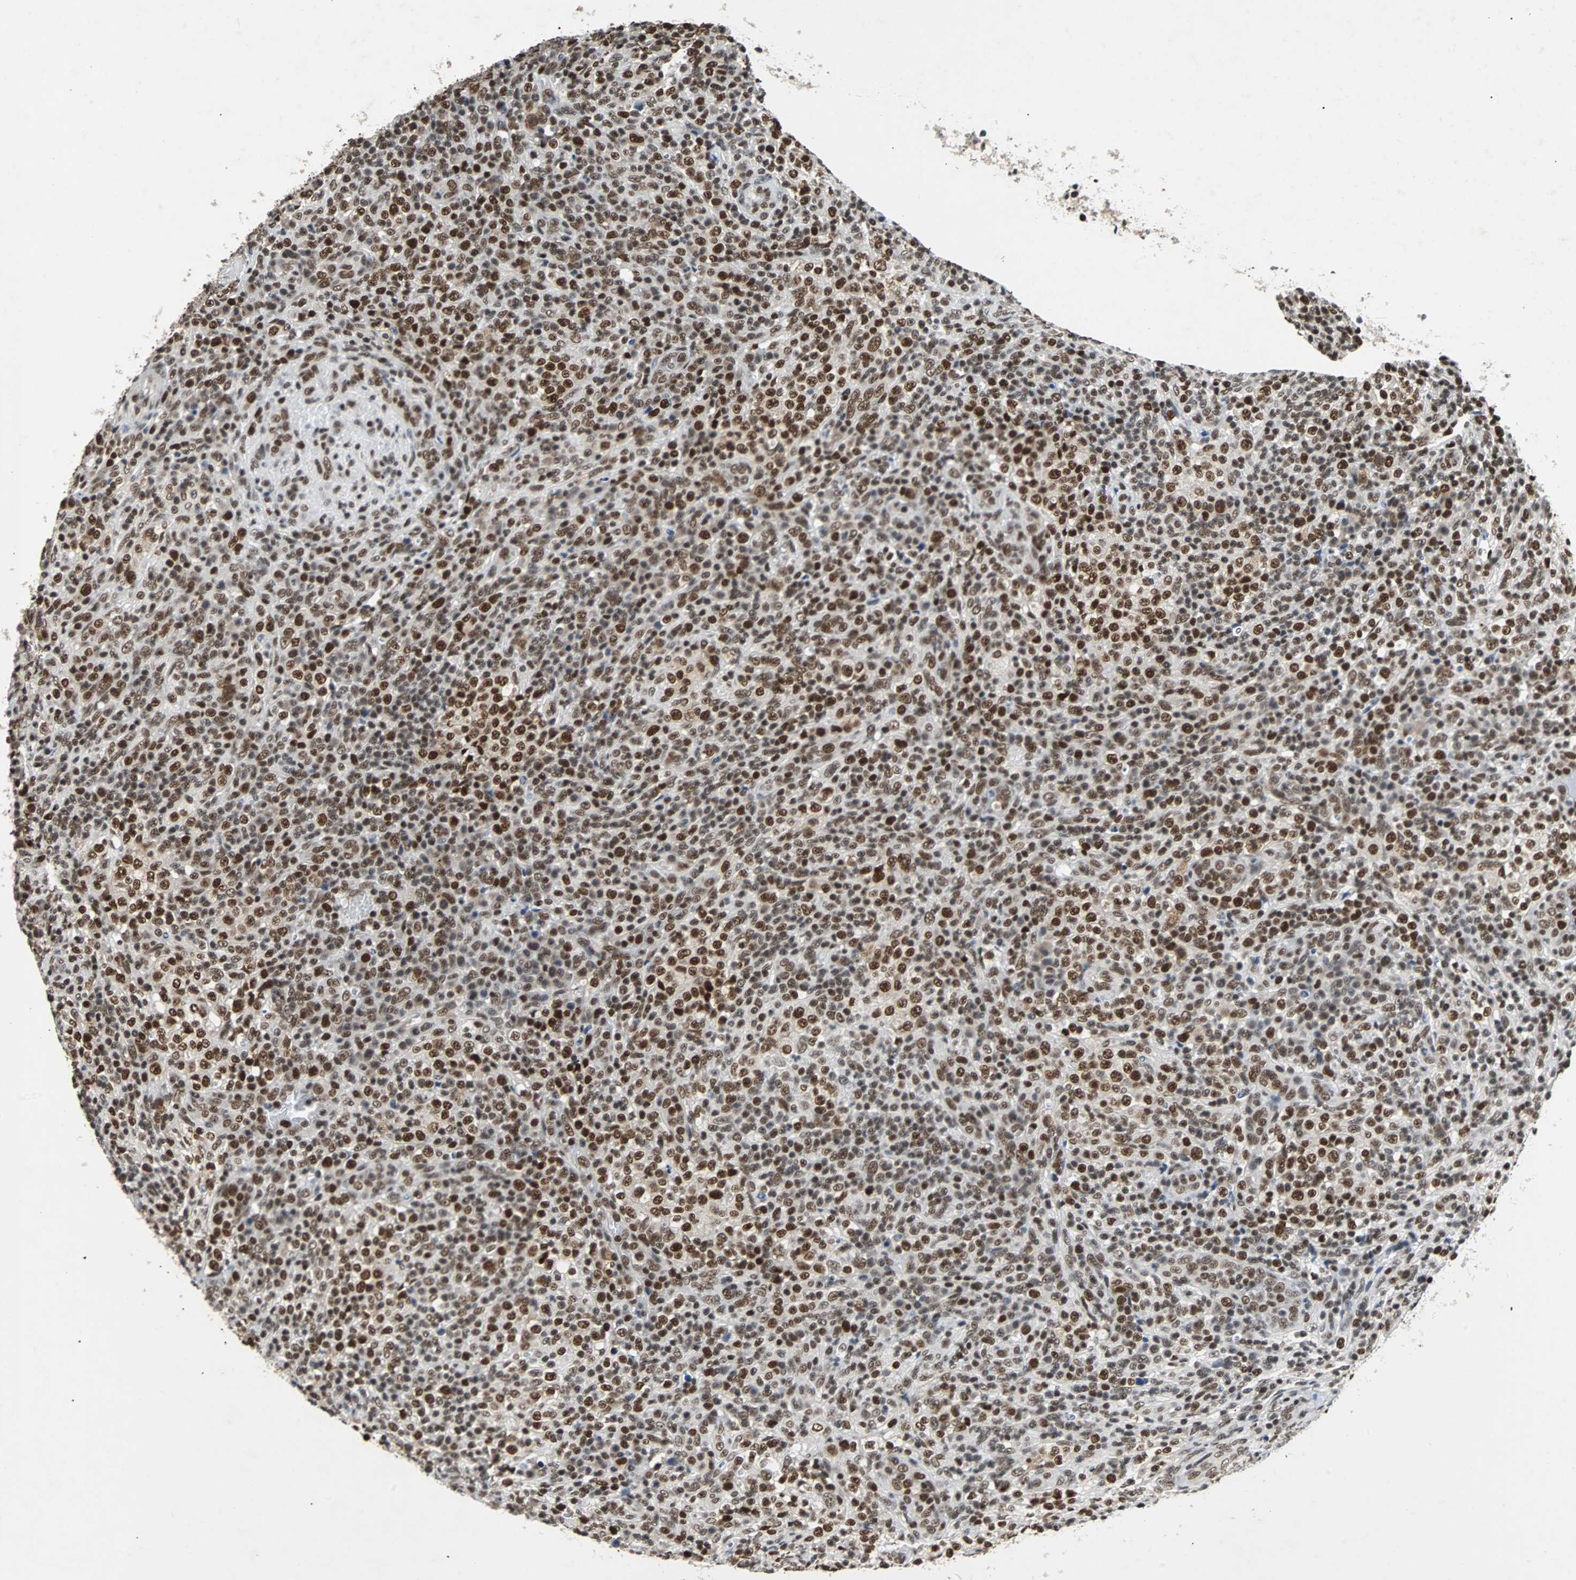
{"staining": {"intensity": "strong", "quantity": ">75%", "location": "nuclear"}, "tissue": "lymphoma", "cell_type": "Tumor cells", "image_type": "cancer", "snomed": [{"axis": "morphology", "description": "Malignant lymphoma, non-Hodgkin's type, High grade"}, {"axis": "topography", "description": "Lymph node"}], "caption": "This image shows IHC staining of high-grade malignant lymphoma, non-Hodgkin's type, with high strong nuclear expression in about >75% of tumor cells.", "gene": "GATAD2A", "patient": {"sex": "female", "age": 76}}